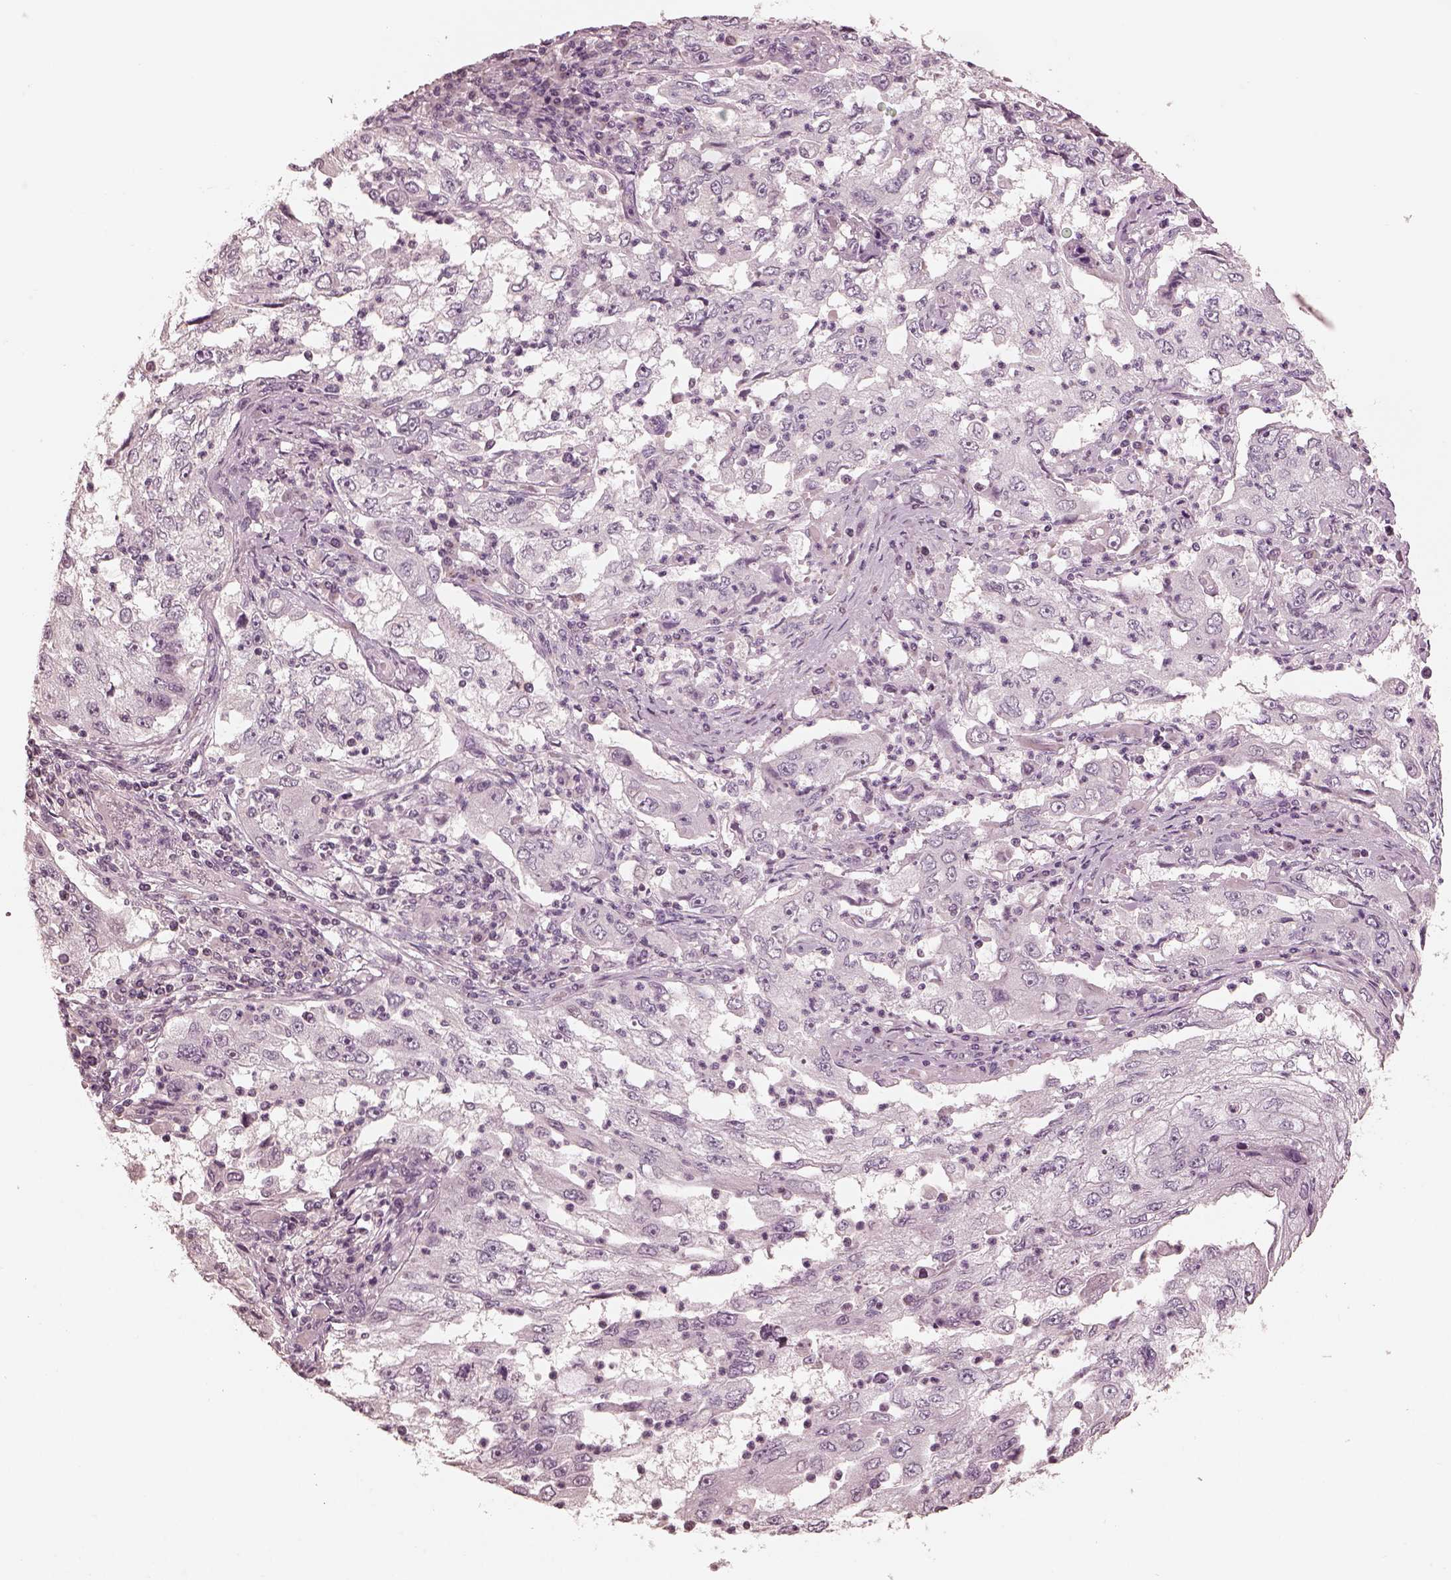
{"staining": {"intensity": "negative", "quantity": "none", "location": "none"}, "tissue": "cervical cancer", "cell_type": "Tumor cells", "image_type": "cancer", "snomed": [{"axis": "morphology", "description": "Squamous cell carcinoma, NOS"}, {"axis": "topography", "description": "Cervix"}], "caption": "Cervical cancer (squamous cell carcinoma) was stained to show a protein in brown. There is no significant positivity in tumor cells.", "gene": "PRKACG", "patient": {"sex": "female", "age": 36}}